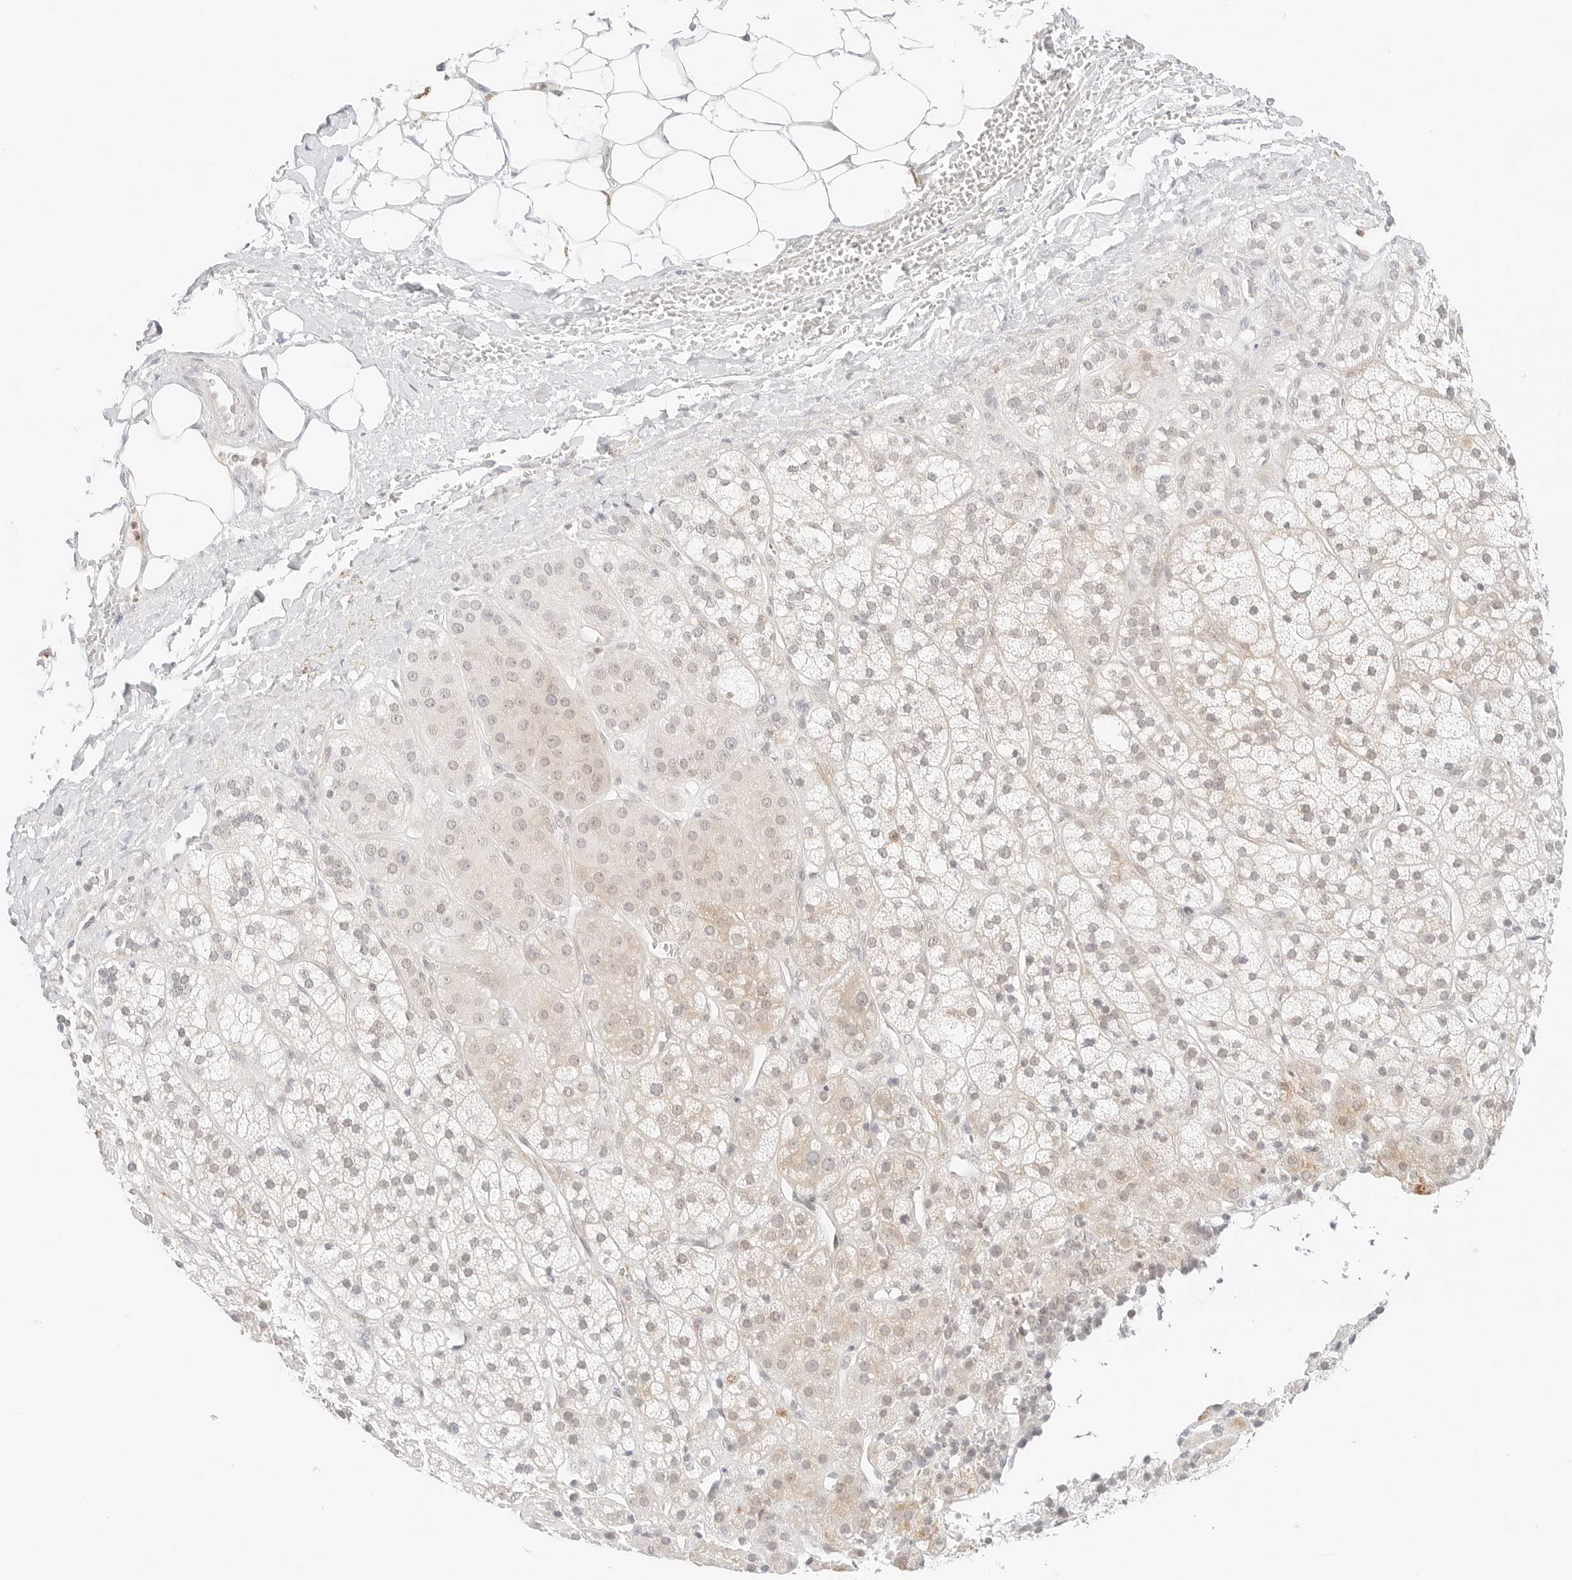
{"staining": {"intensity": "moderate", "quantity": "<25%", "location": "cytoplasmic/membranous"}, "tissue": "adrenal gland", "cell_type": "Glandular cells", "image_type": "normal", "snomed": [{"axis": "morphology", "description": "Normal tissue, NOS"}, {"axis": "topography", "description": "Adrenal gland"}], "caption": "Immunohistochemistry (DAB) staining of unremarkable adrenal gland demonstrates moderate cytoplasmic/membranous protein positivity in about <25% of glandular cells. The staining was performed using DAB (3,3'-diaminobenzidine), with brown indicating positive protein expression. Nuclei are stained blue with hematoxylin.", "gene": "GNAS", "patient": {"sex": "male", "age": 56}}